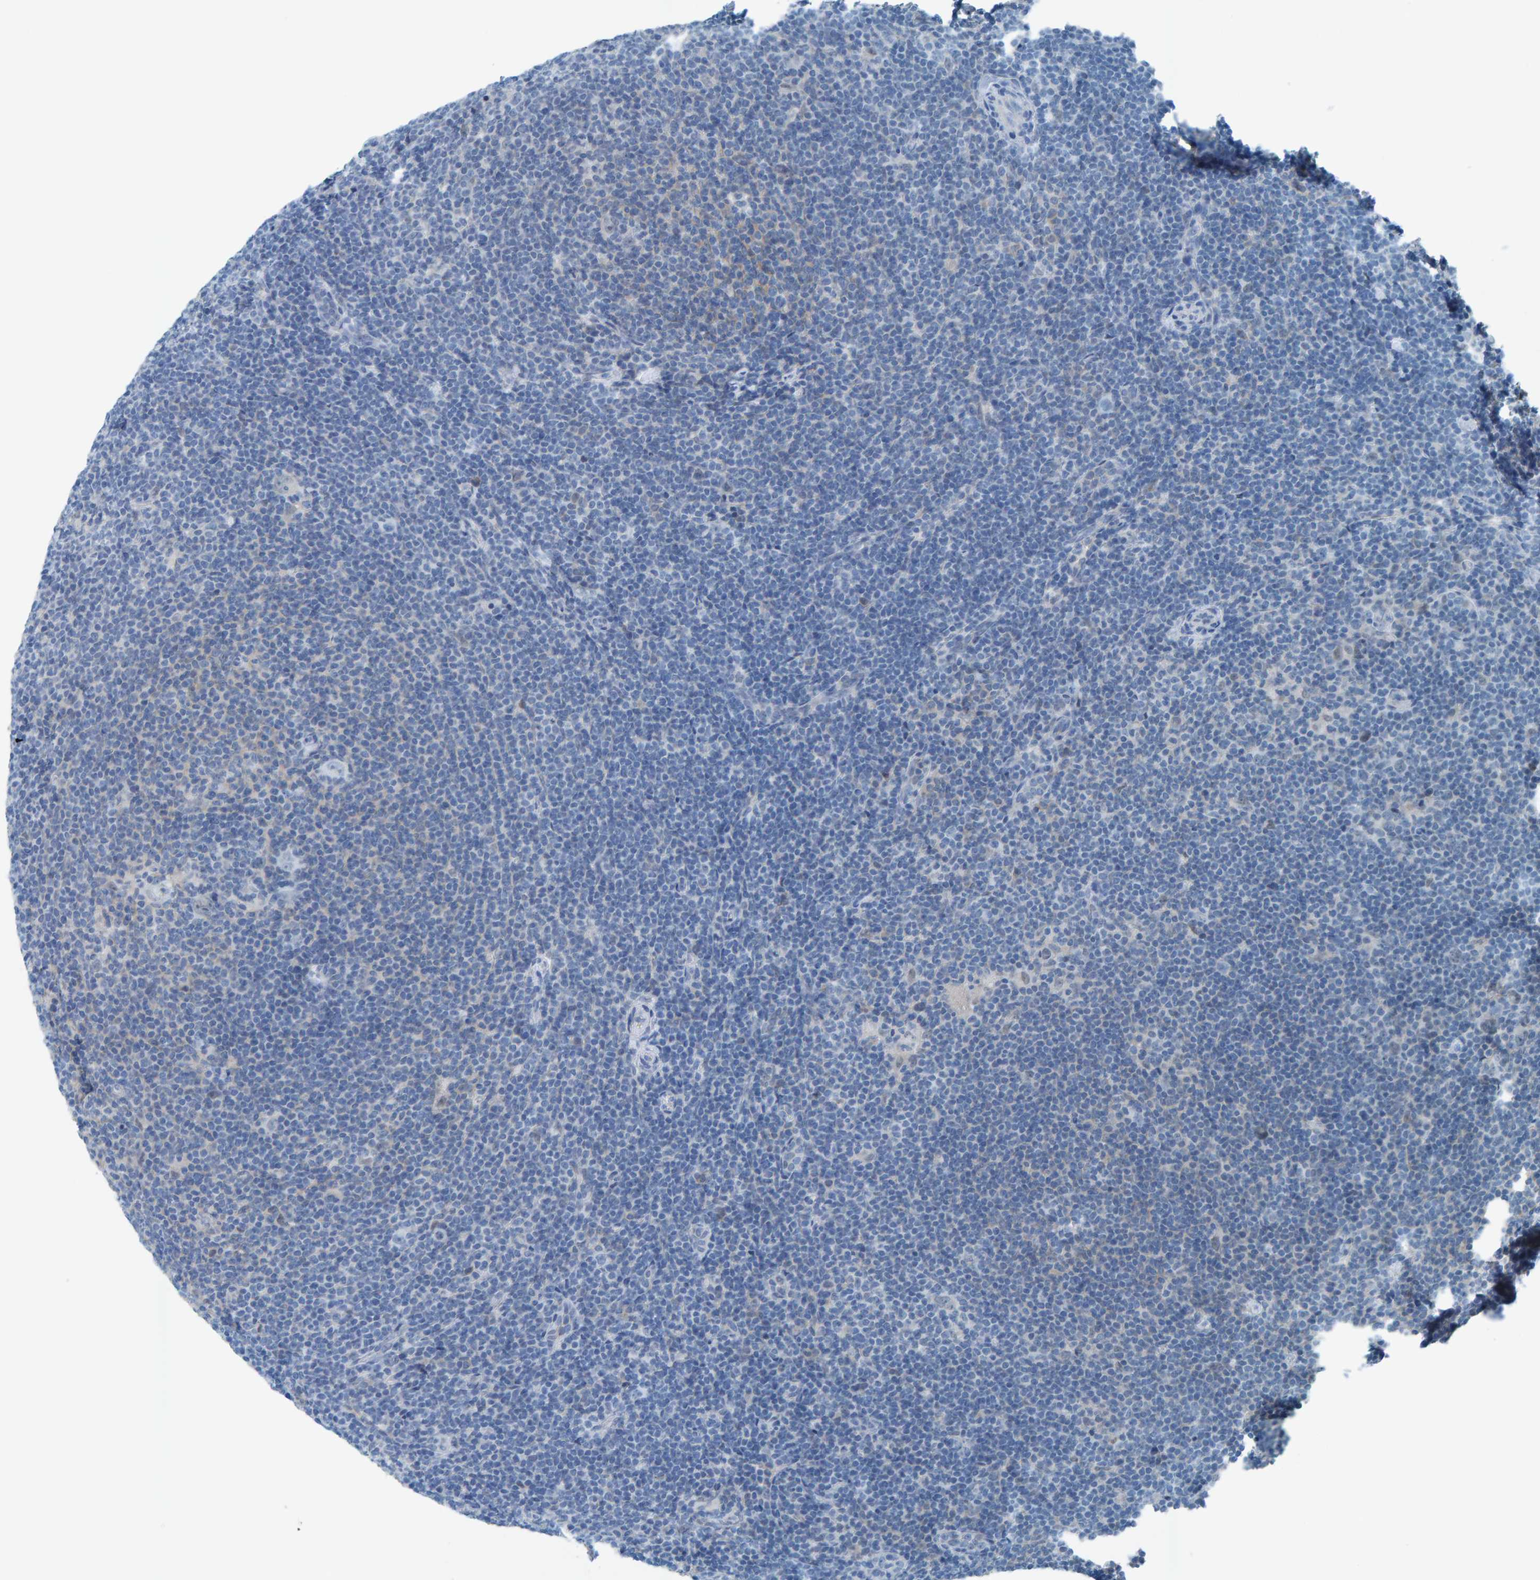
{"staining": {"intensity": "negative", "quantity": "none", "location": "none"}, "tissue": "lymphoma", "cell_type": "Tumor cells", "image_type": "cancer", "snomed": [{"axis": "morphology", "description": "Hodgkin's disease, NOS"}, {"axis": "topography", "description": "Lymph node"}], "caption": "The image reveals no significant expression in tumor cells of Hodgkin's disease.", "gene": "CNP", "patient": {"sex": "female", "age": 57}}